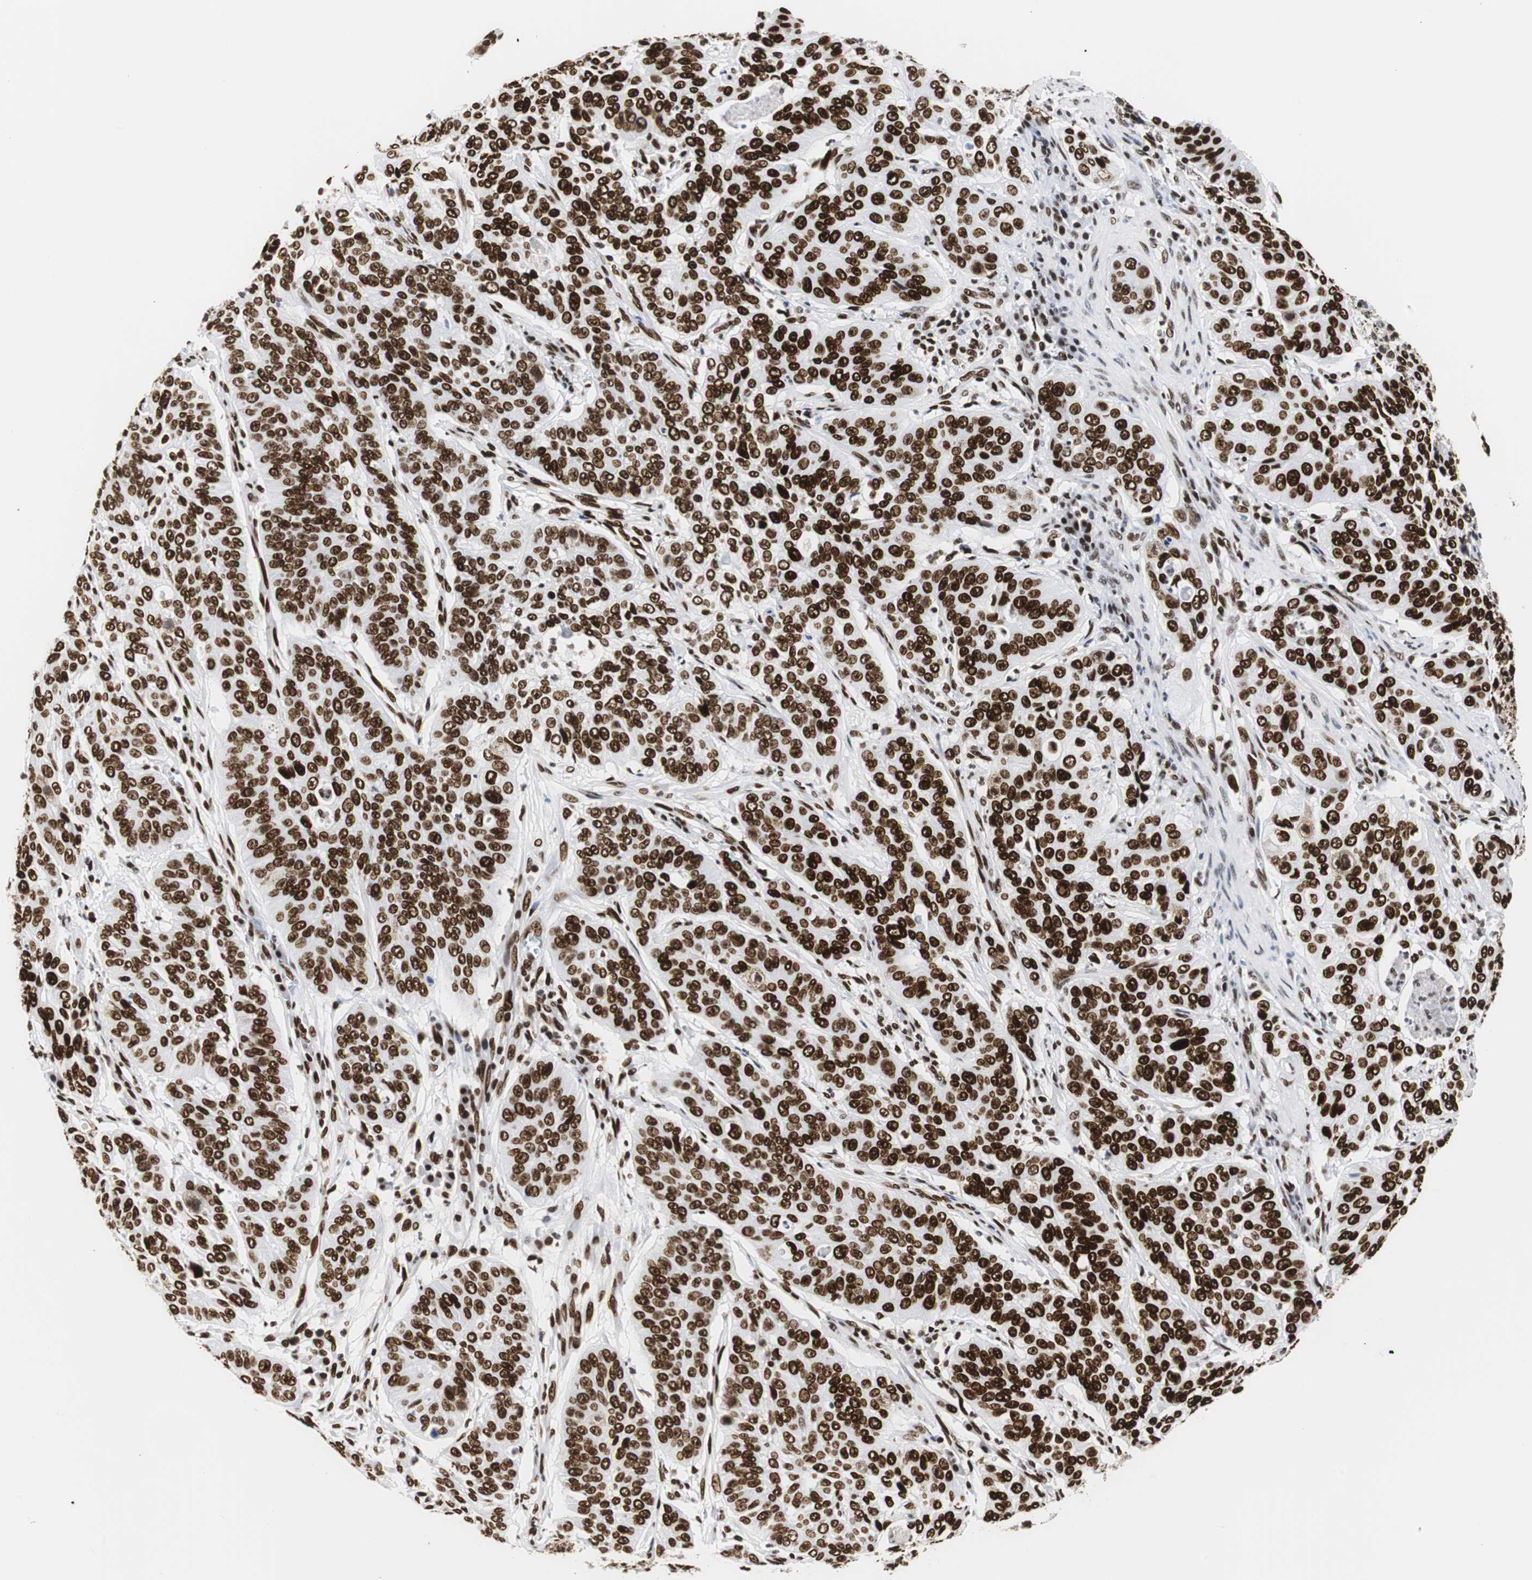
{"staining": {"intensity": "strong", "quantity": ">75%", "location": "nuclear"}, "tissue": "cervical cancer", "cell_type": "Tumor cells", "image_type": "cancer", "snomed": [{"axis": "morphology", "description": "Squamous cell carcinoma, NOS"}, {"axis": "topography", "description": "Cervix"}], "caption": "Protein expression analysis of human squamous cell carcinoma (cervical) reveals strong nuclear staining in about >75% of tumor cells.", "gene": "HNRNPH2", "patient": {"sex": "female", "age": 39}}